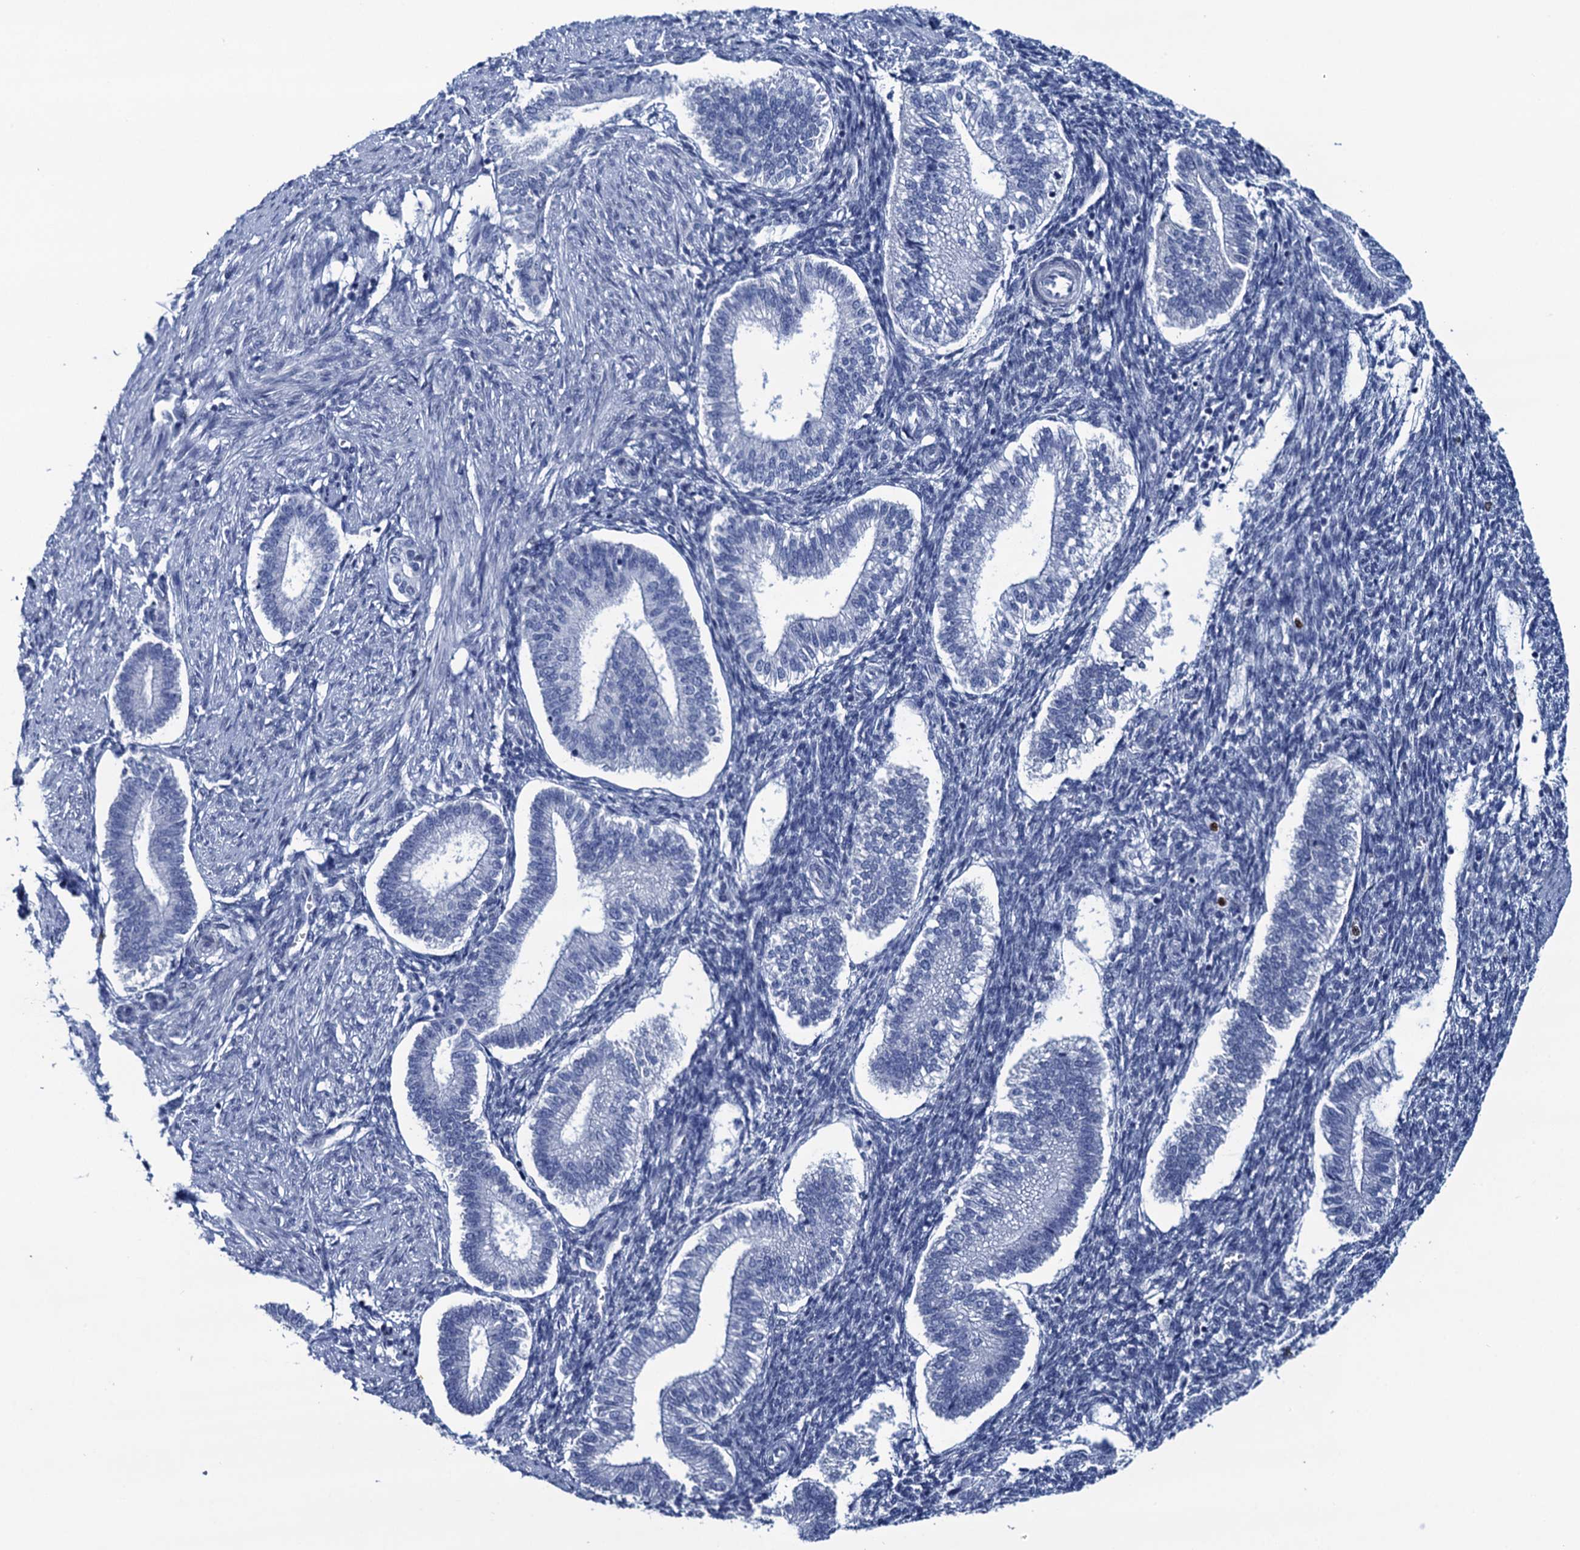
{"staining": {"intensity": "negative", "quantity": "none", "location": "none"}, "tissue": "endometrium", "cell_type": "Cells in endometrial stroma", "image_type": "normal", "snomed": [{"axis": "morphology", "description": "Normal tissue, NOS"}, {"axis": "topography", "description": "Endometrium"}], "caption": "DAB immunohistochemical staining of unremarkable endometrium reveals no significant staining in cells in endometrial stroma.", "gene": "RHCG", "patient": {"sex": "female", "age": 24}}